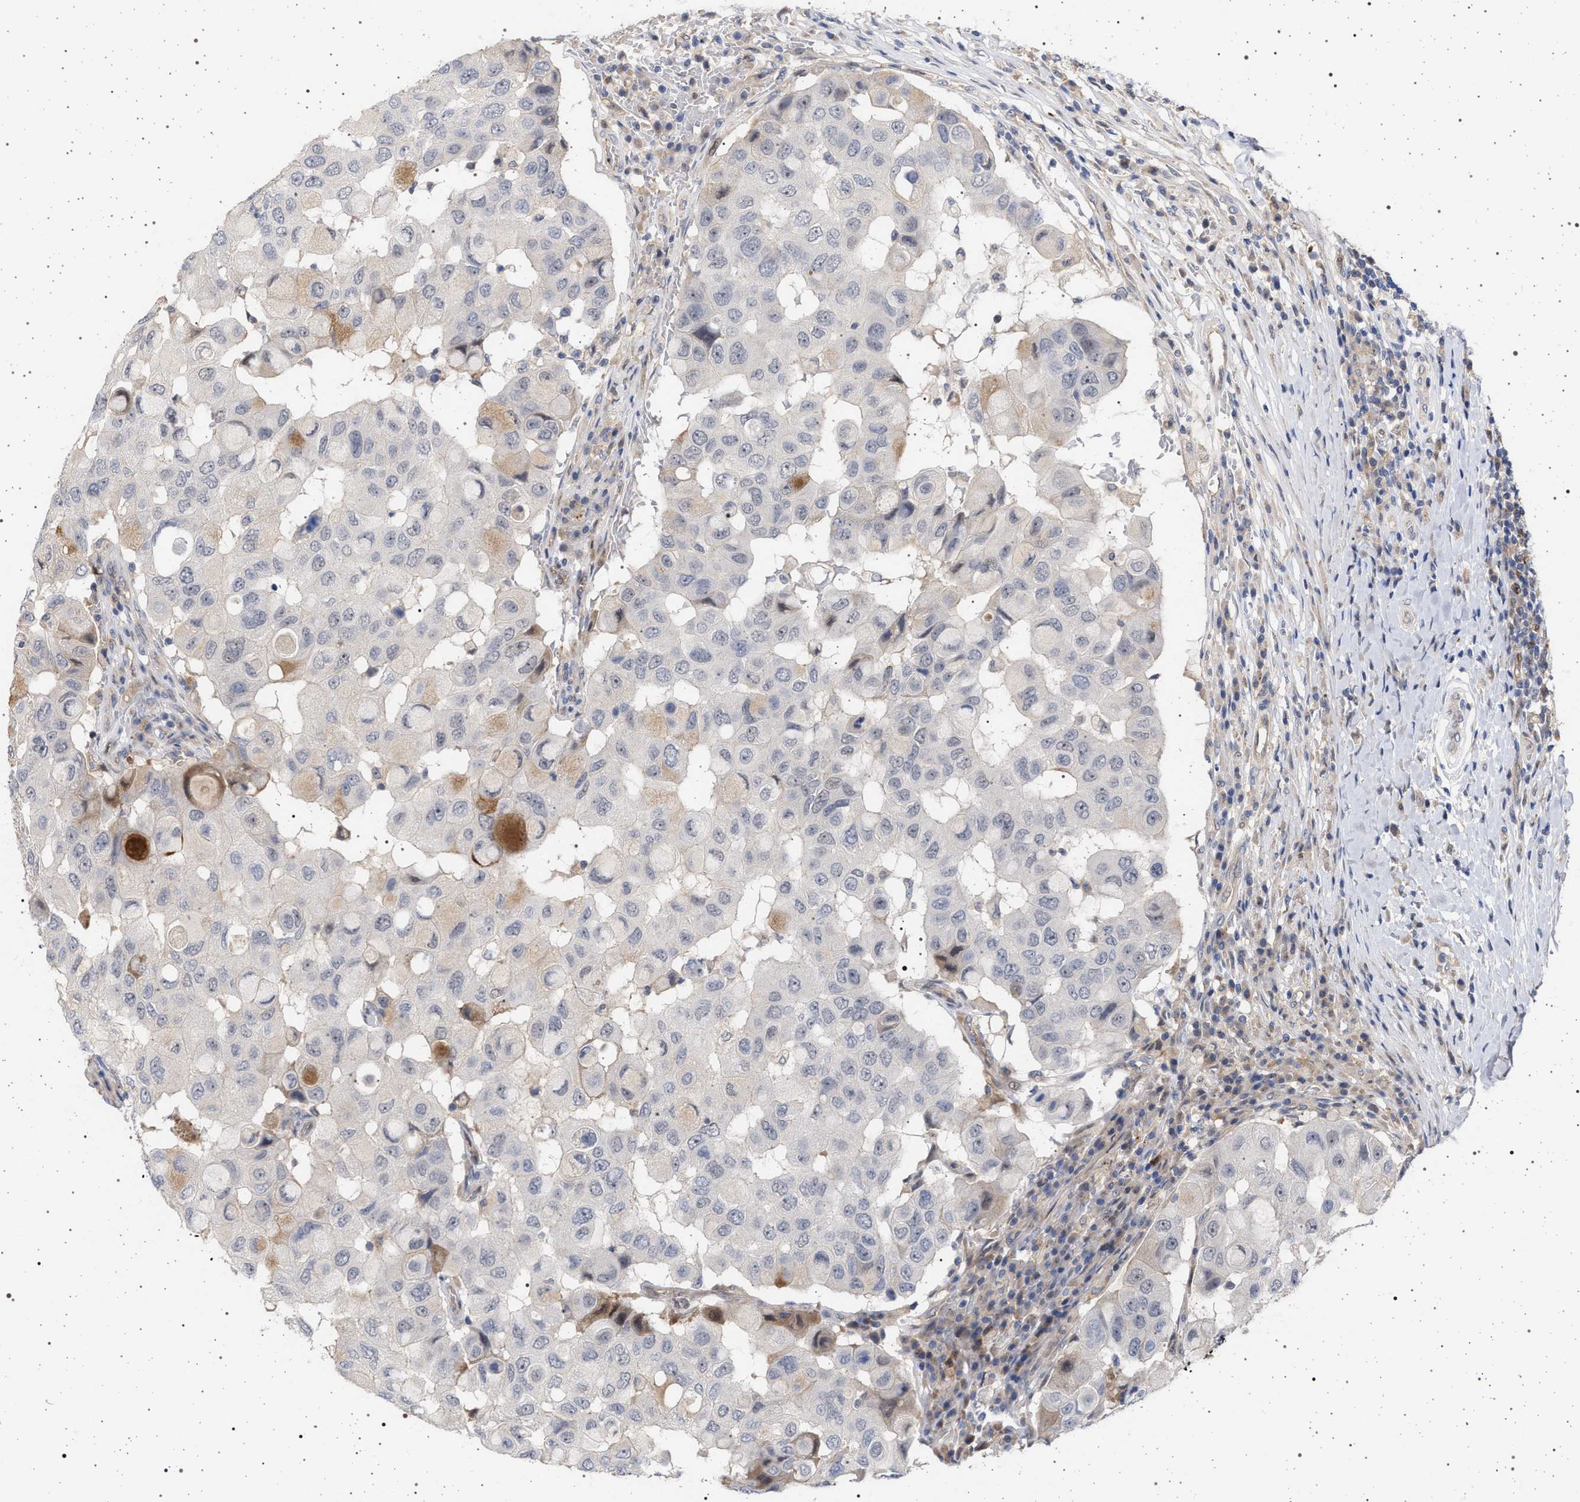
{"staining": {"intensity": "negative", "quantity": "none", "location": "none"}, "tissue": "breast cancer", "cell_type": "Tumor cells", "image_type": "cancer", "snomed": [{"axis": "morphology", "description": "Duct carcinoma"}, {"axis": "topography", "description": "Breast"}], "caption": "Immunohistochemistry micrograph of infiltrating ductal carcinoma (breast) stained for a protein (brown), which demonstrates no staining in tumor cells. (DAB (3,3'-diaminobenzidine) immunohistochemistry (IHC), high magnification).", "gene": "RBM48", "patient": {"sex": "female", "age": 27}}